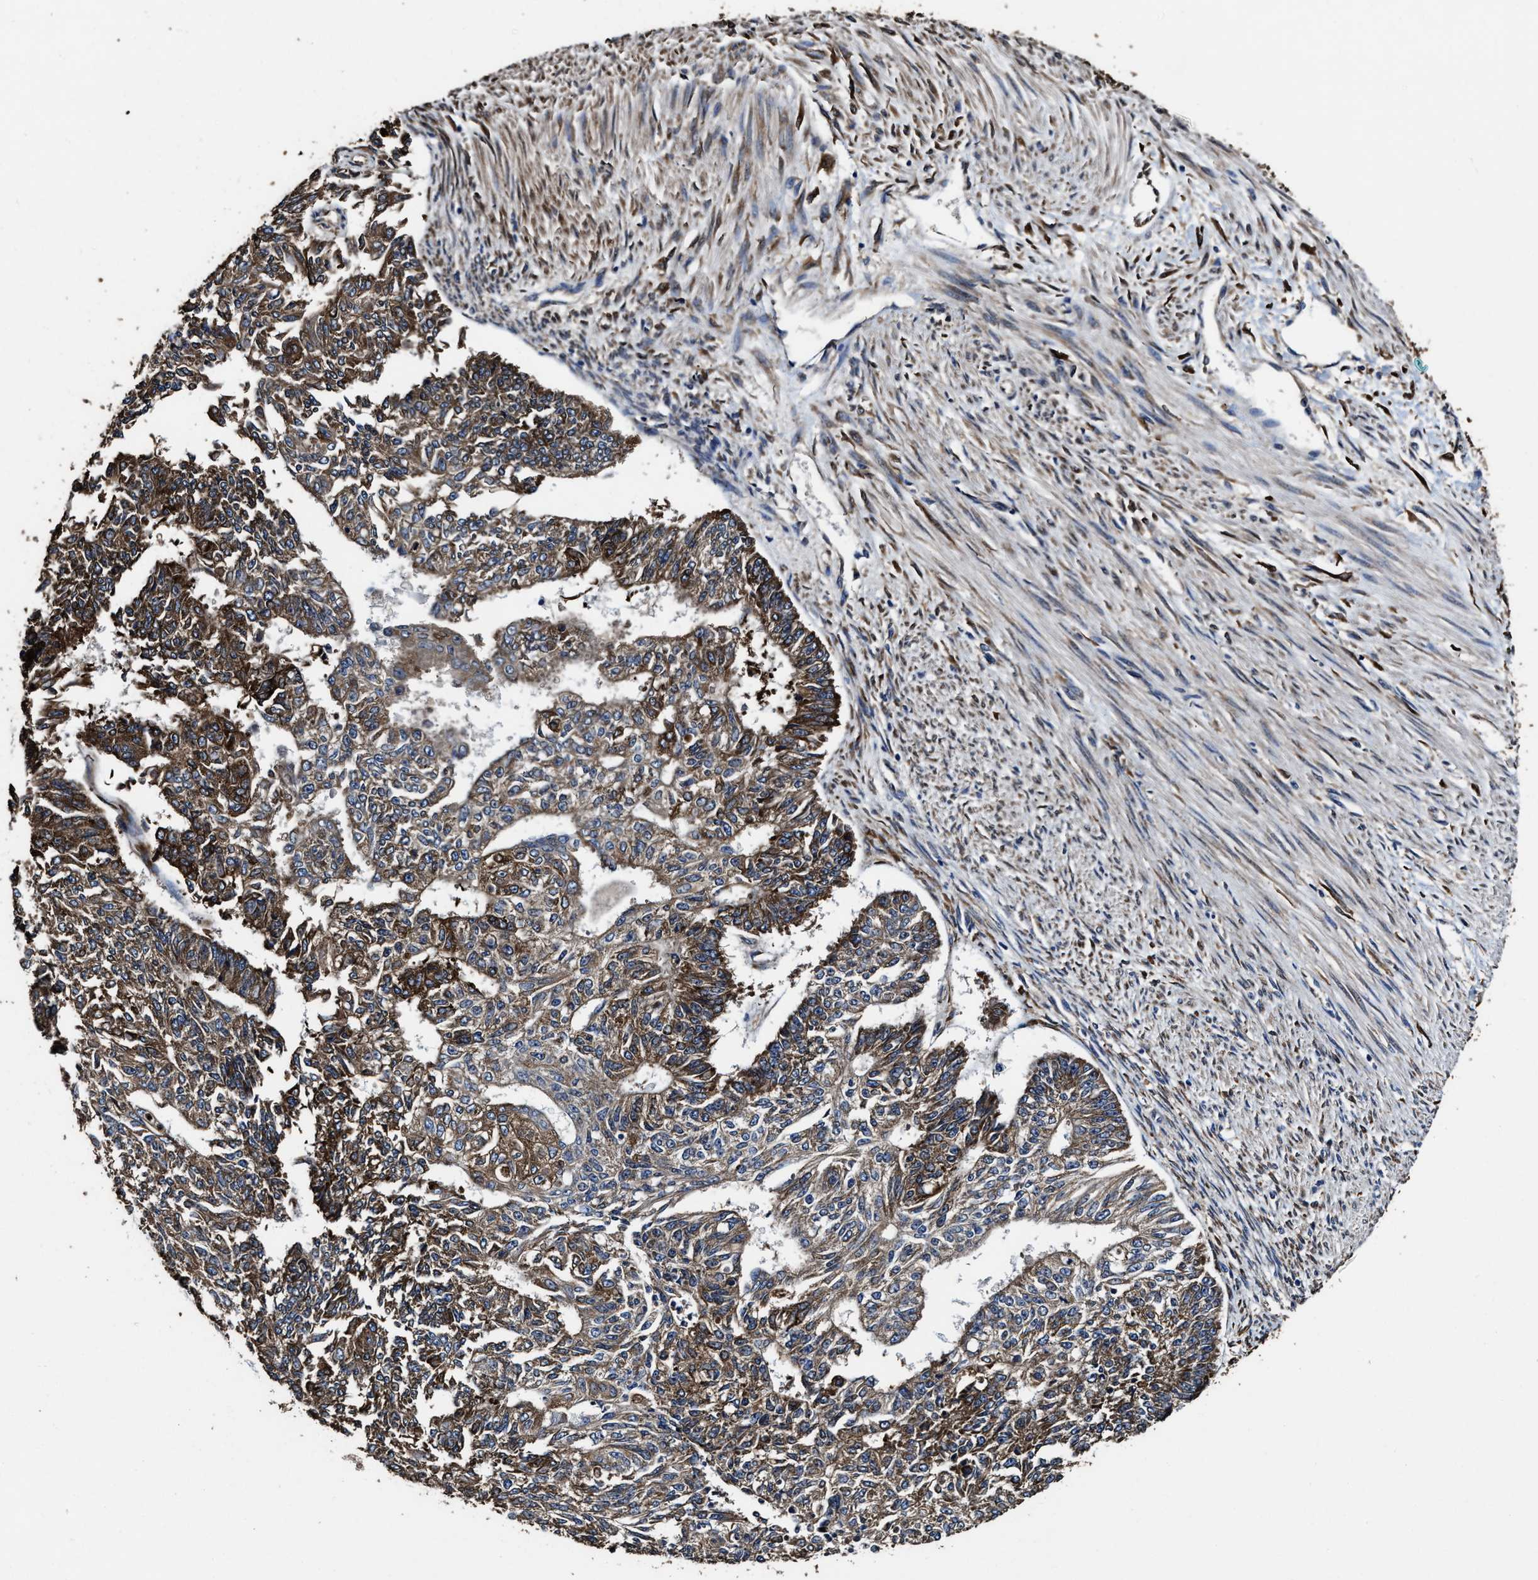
{"staining": {"intensity": "strong", "quantity": ">75%", "location": "cytoplasmic/membranous"}, "tissue": "endometrial cancer", "cell_type": "Tumor cells", "image_type": "cancer", "snomed": [{"axis": "morphology", "description": "Adenocarcinoma, NOS"}, {"axis": "topography", "description": "Endometrium"}], "caption": "An image of human endometrial cancer (adenocarcinoma) stained for a protein demonstrates strong cytoplasmic/membranous brown staining in tumor cells.", "gene": "IDNK", "patient": {"sex": "female", "age": 32}}